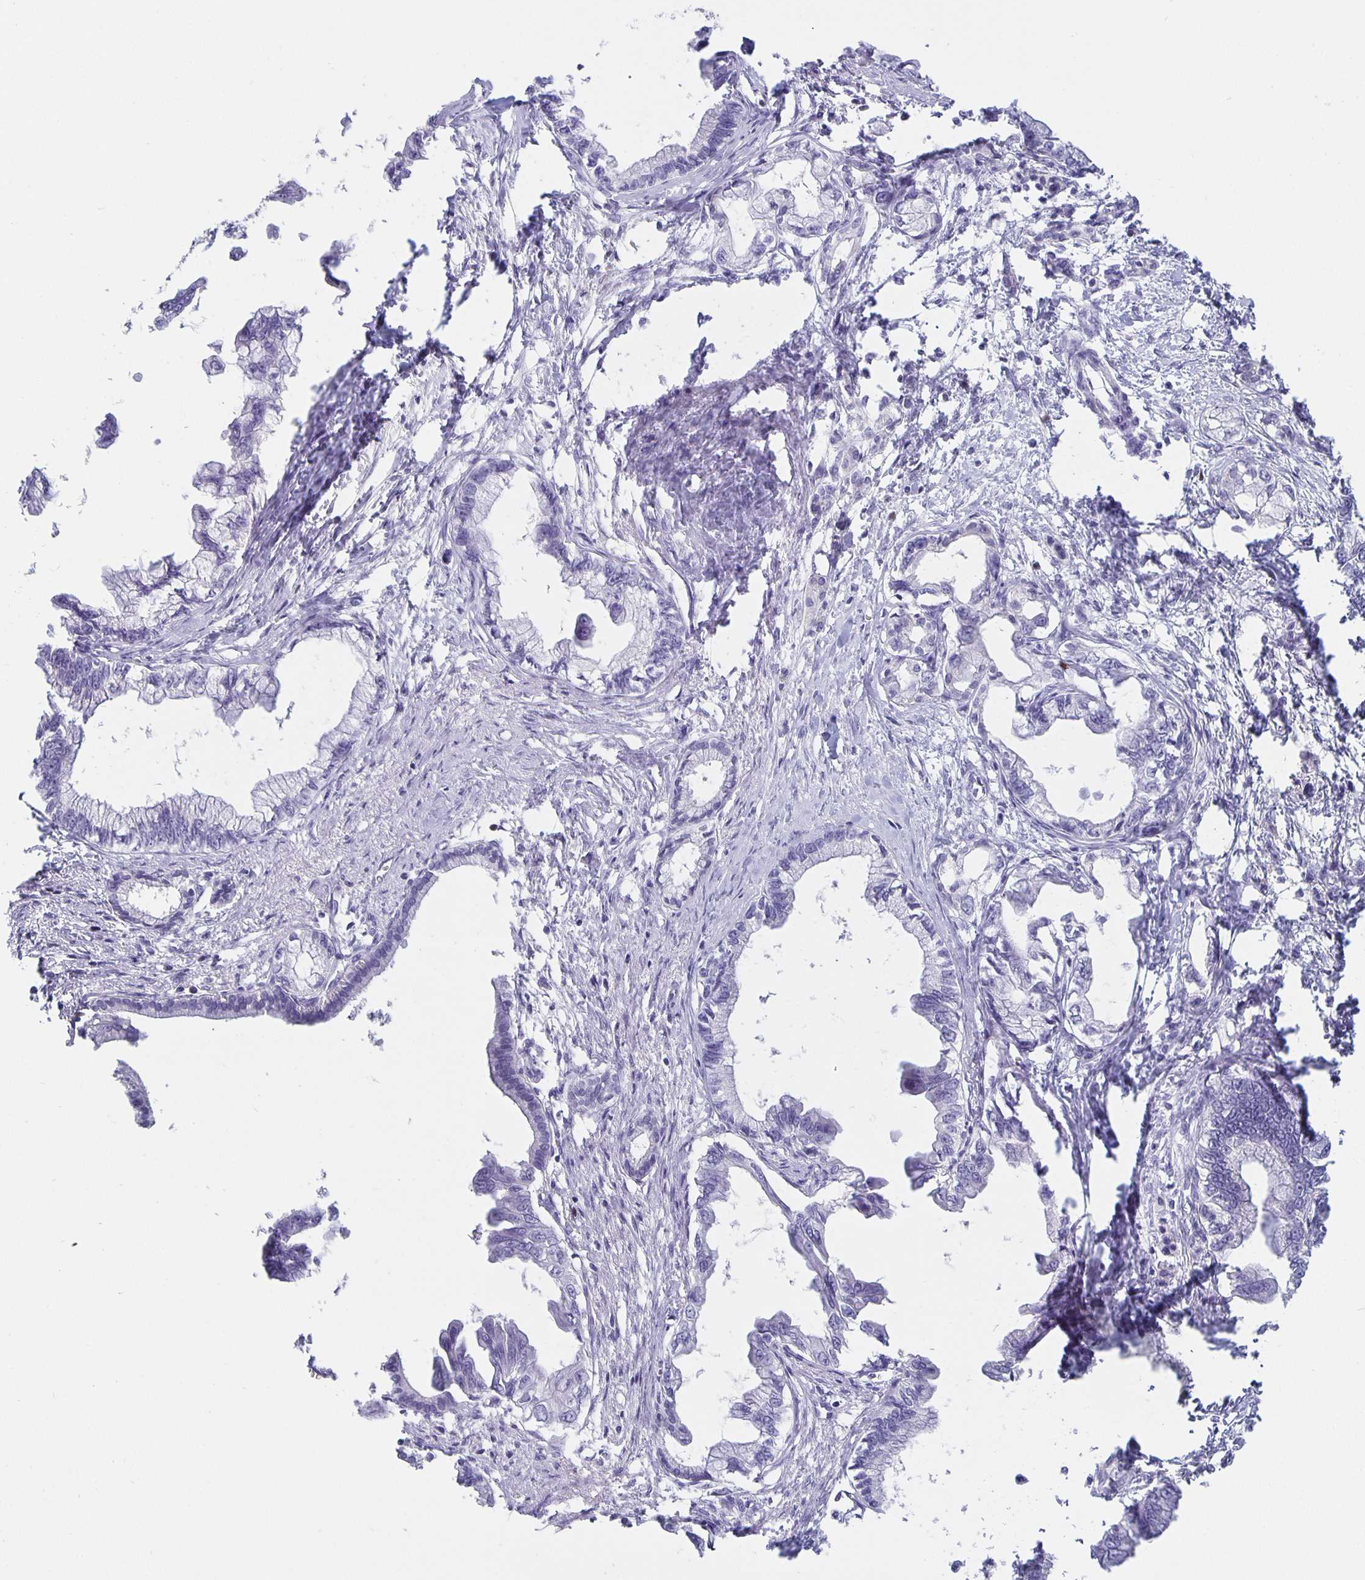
{"staining": {"intensity": "negative", "quantity": "none", "location": "none"}, "tissue": "pancreatic cancer", "cell_type": "Tumor cells", "image_type": "cancer", "snomed": [{"axis": "morphology", "description": "Adenocarcinoma, NOS"}, {"axis": "topography", "description": "Pancreas"}], "caption": "Immunohistochemistry of pancreatic adenocarcinoma displays no expression in tumor cells.", "gene": "SATB2", "patient": {"sex": "male", "age": 61}}